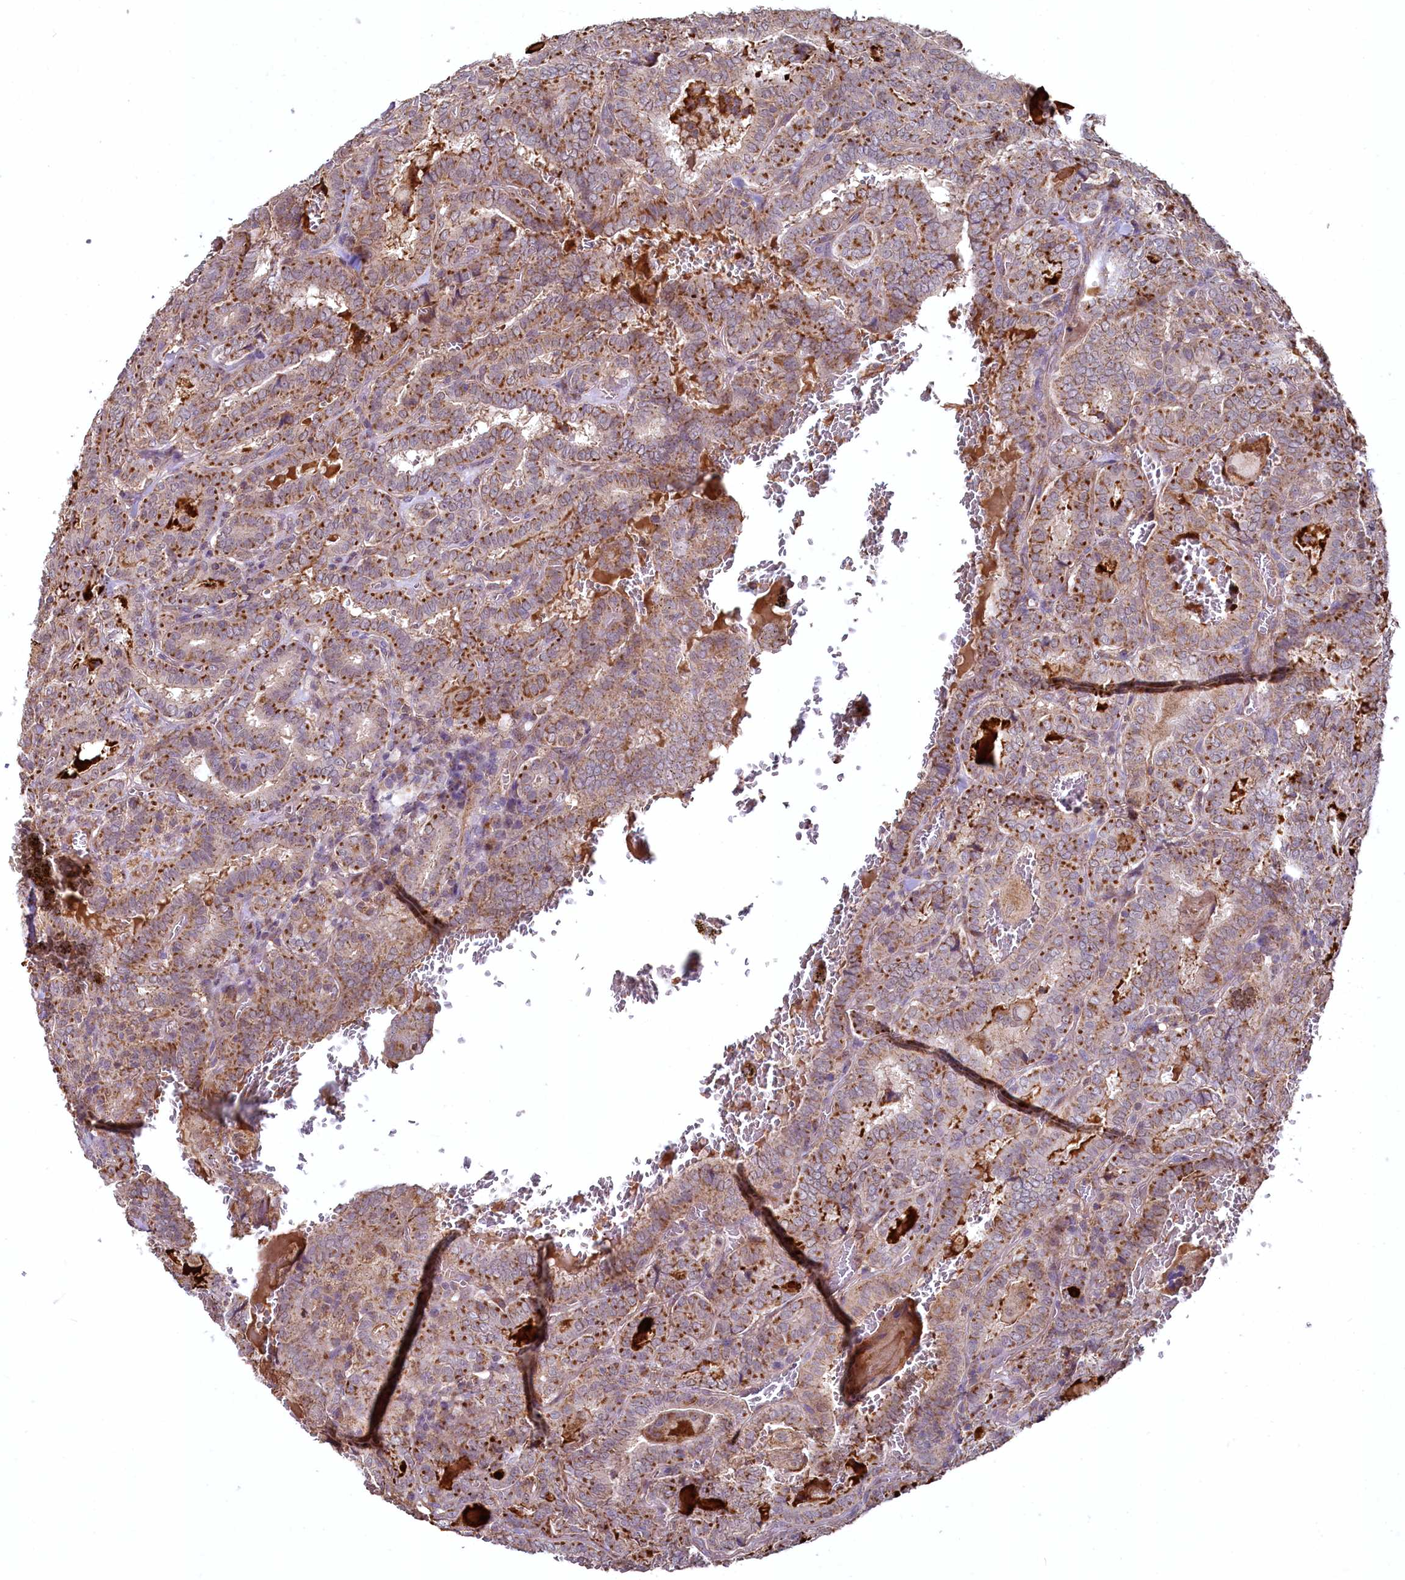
{"staining": {"intensity": "moderate", "quantity": ">75%", "location": "cytoplasmic/membranous"}, "tissue": "thyroid cancer", "cell_type": "Tumor cells", "image_type": "cancer", "snomed": [{"axis": "morphology", "description": "Papillary adenocarcinoma, NOS"}, {"axis": "topography", "description": "Thyroid gland"}], "caption": "Protein analysis of papillary adenocarcinoma (thyroid) tissue demonstrates moderate cytoplasmic/membranous positivity in about >75% of tumor cells.", "gene": "METTL4", "patient": {"sex": "female", "age": 72}}